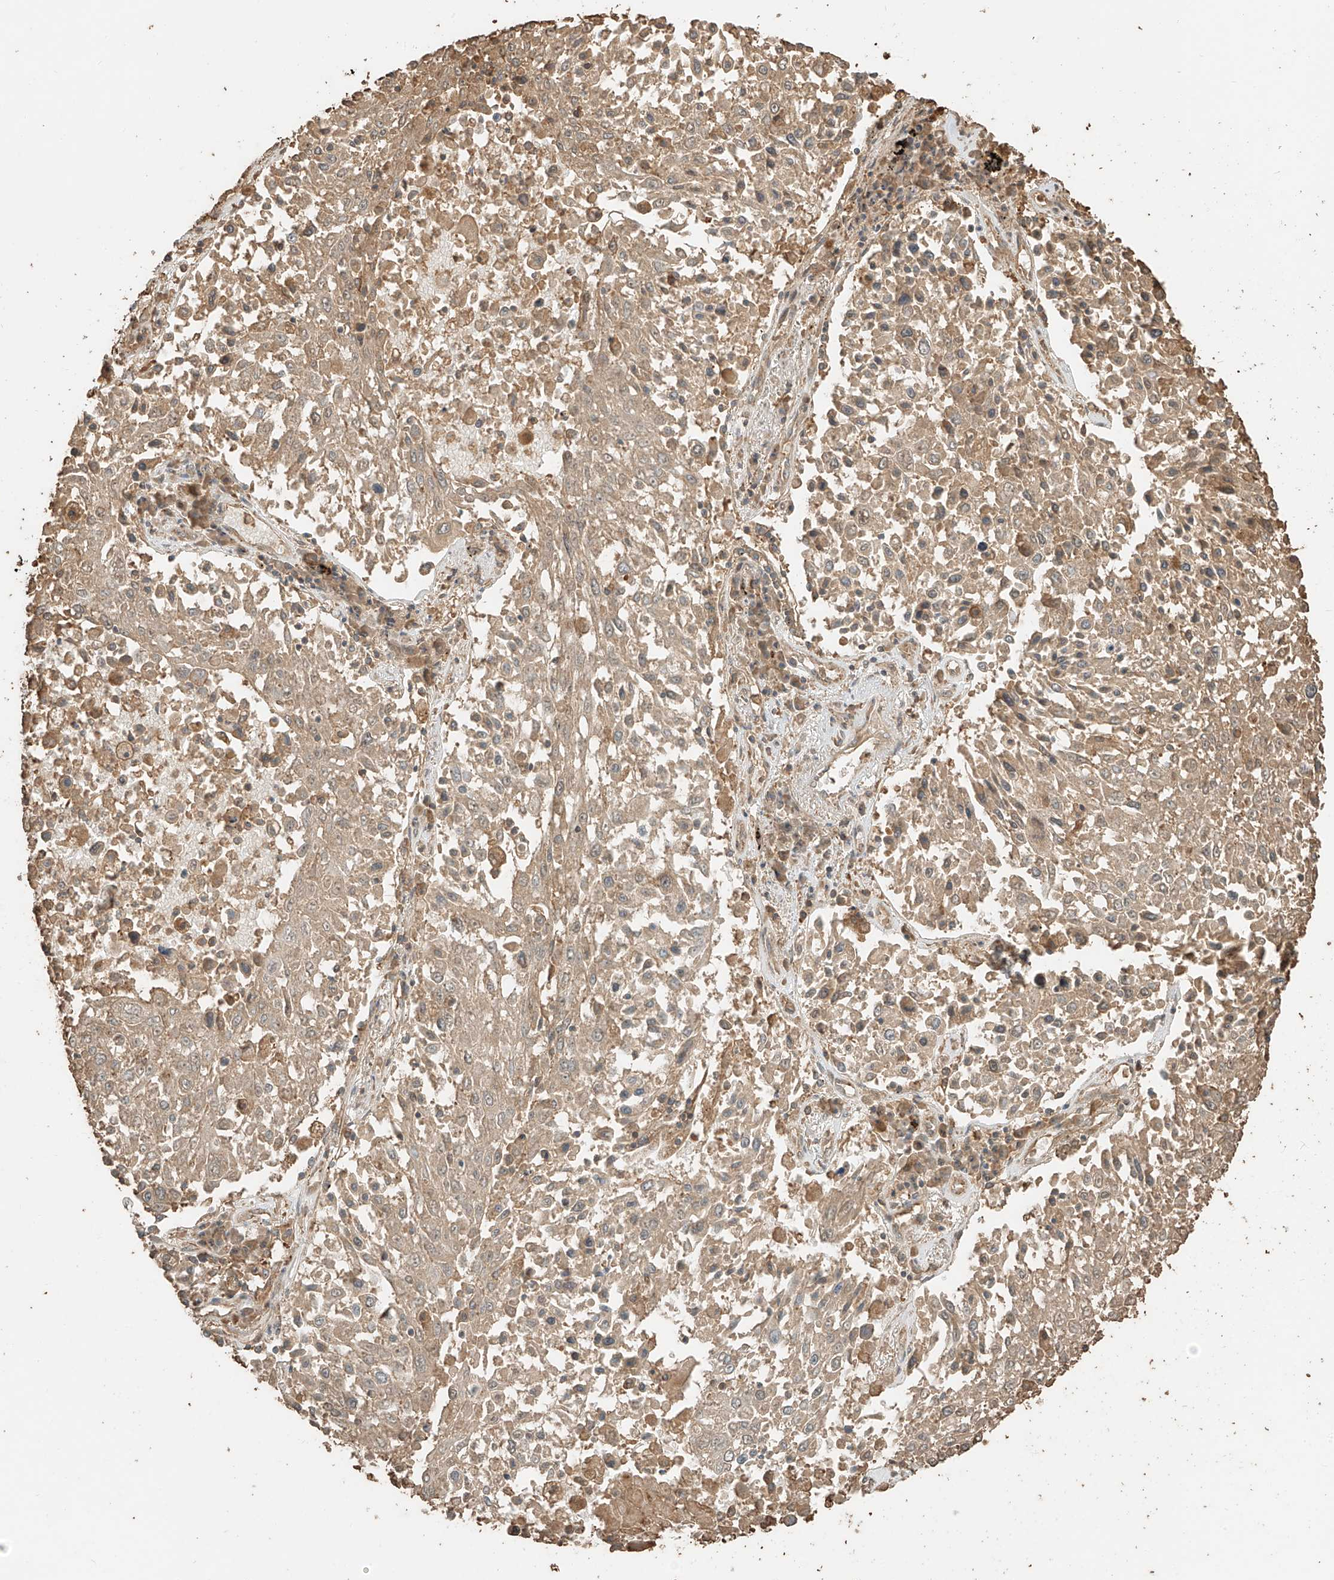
{"staining": {"intensity": "weak", "quantity": "25%-75%", "location": "cytoplasmic/membranous"}, "tissue": "lung cancer", "cell_type": "Tumor cells", "image_type": "cancer", "snomed": [{"axis": "morphology", "description": "Squamous cell carcinoma, NOS"}, {"axis": "topography", "description": "Lung"}], "caption": "Immunohistochemistry micrograph of neoplastic tissue: lung cancer (squamous cell carcinoma) stained using IHC exhibits low levels of weak protein expression localized specifically in the cytoplasmic/membranous of tumor cells, appearing as a cytoplasmic/membranous brown color.", "gene": "RFTN2", "patient": {"sex": "male", "age": 65}}